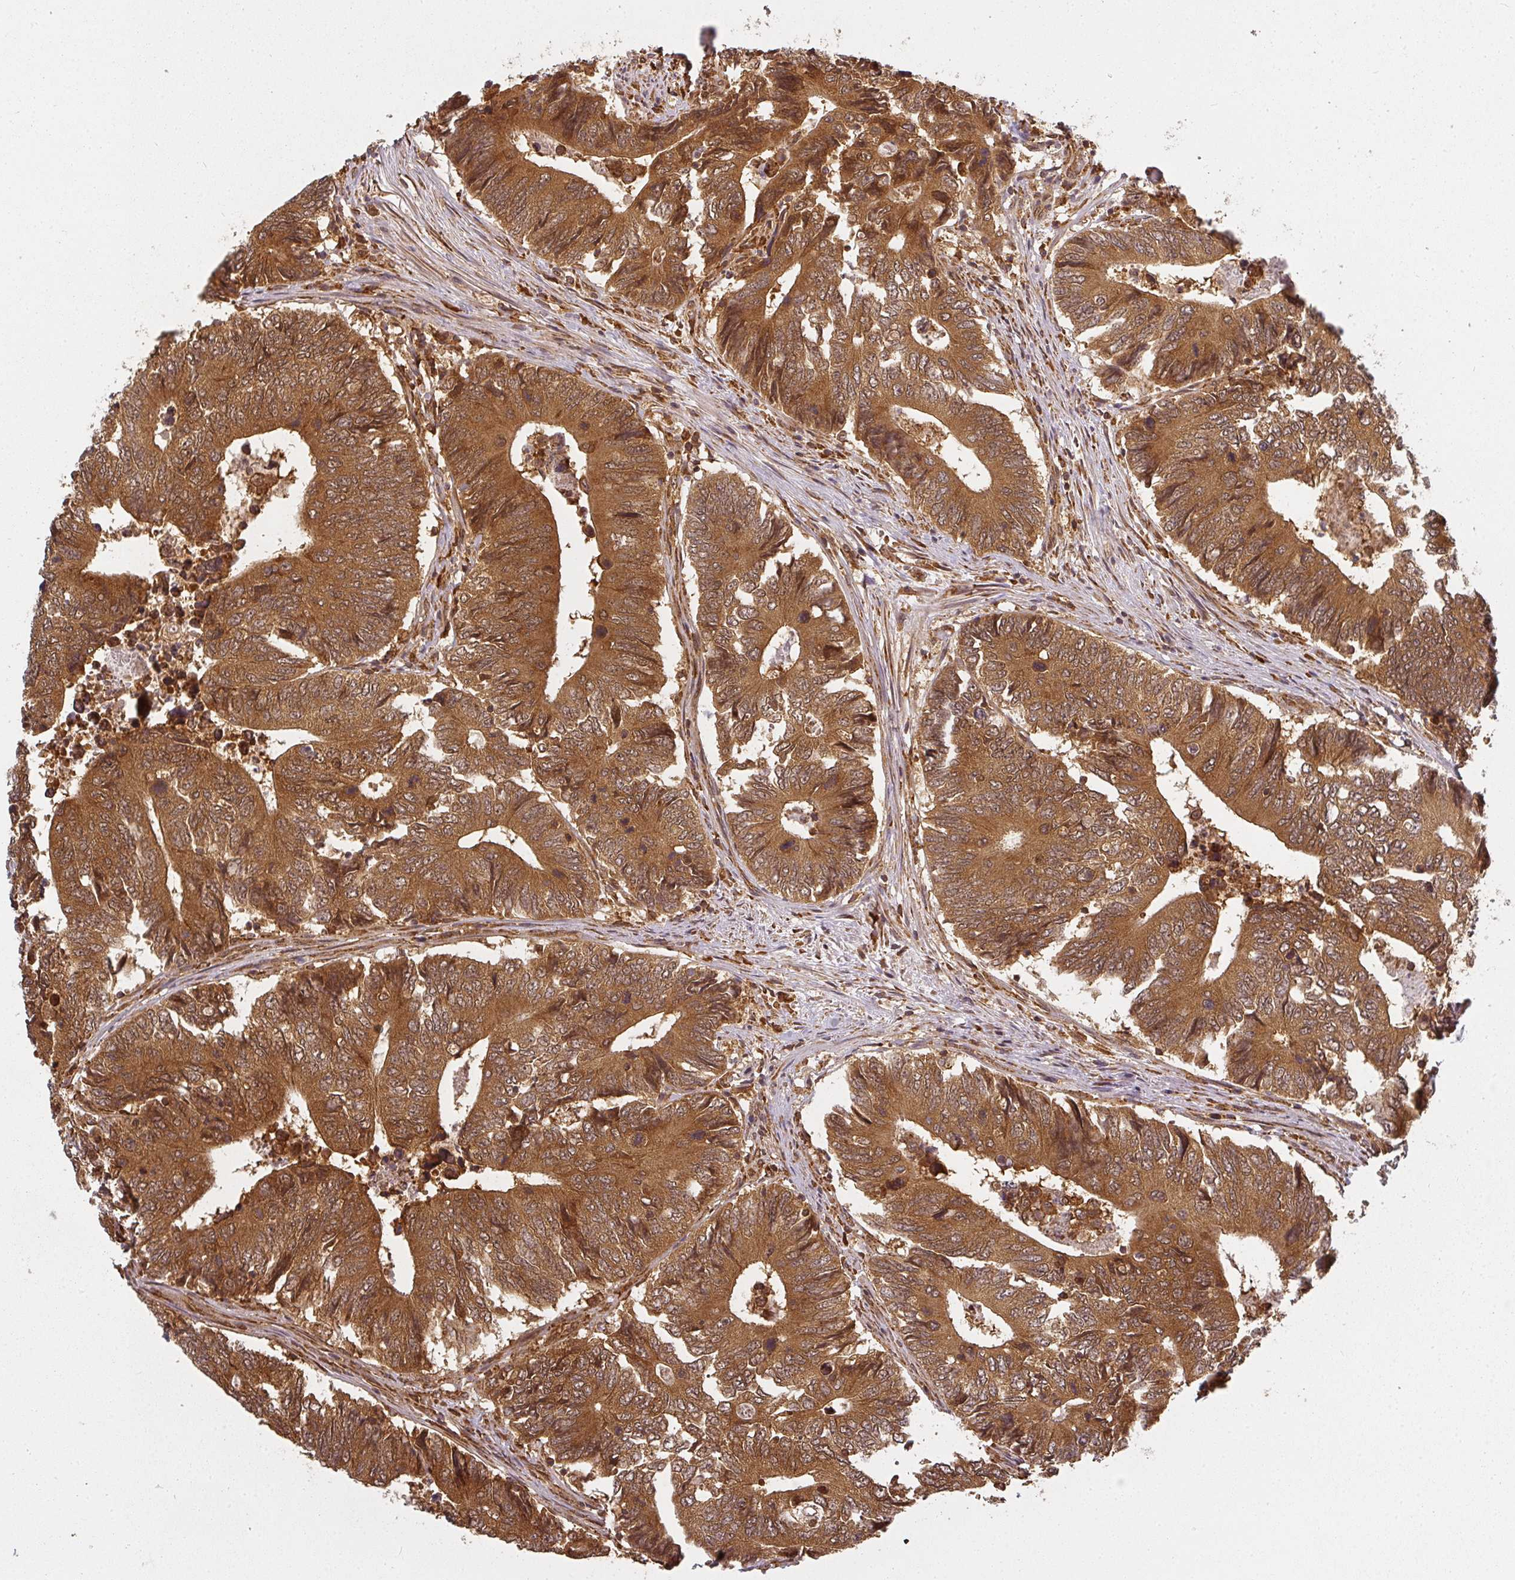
{"staining": {"intensity": "moderate", "quantity": ">75%", "location": "cytoplasmic/membranous,nuclear"}, "tissue": "colorectal cancer", "cell_type": "Tumor cells", "image_type": "cancer", "snomed": [{"axis": "morphology", "description": "Adenocarcinoma, NOS"}, {"axis": "topography", "description": "Colon"}], "caption": "Immunohistochemistry of colorectal adenocarcinoma demonstrates medium levels of moderate cytoplasmic/membranous and nuclear staining in about >75% of tumor cells.", "gene": "PPP6R3", "patient": {"sex": "male", "age": 87}}